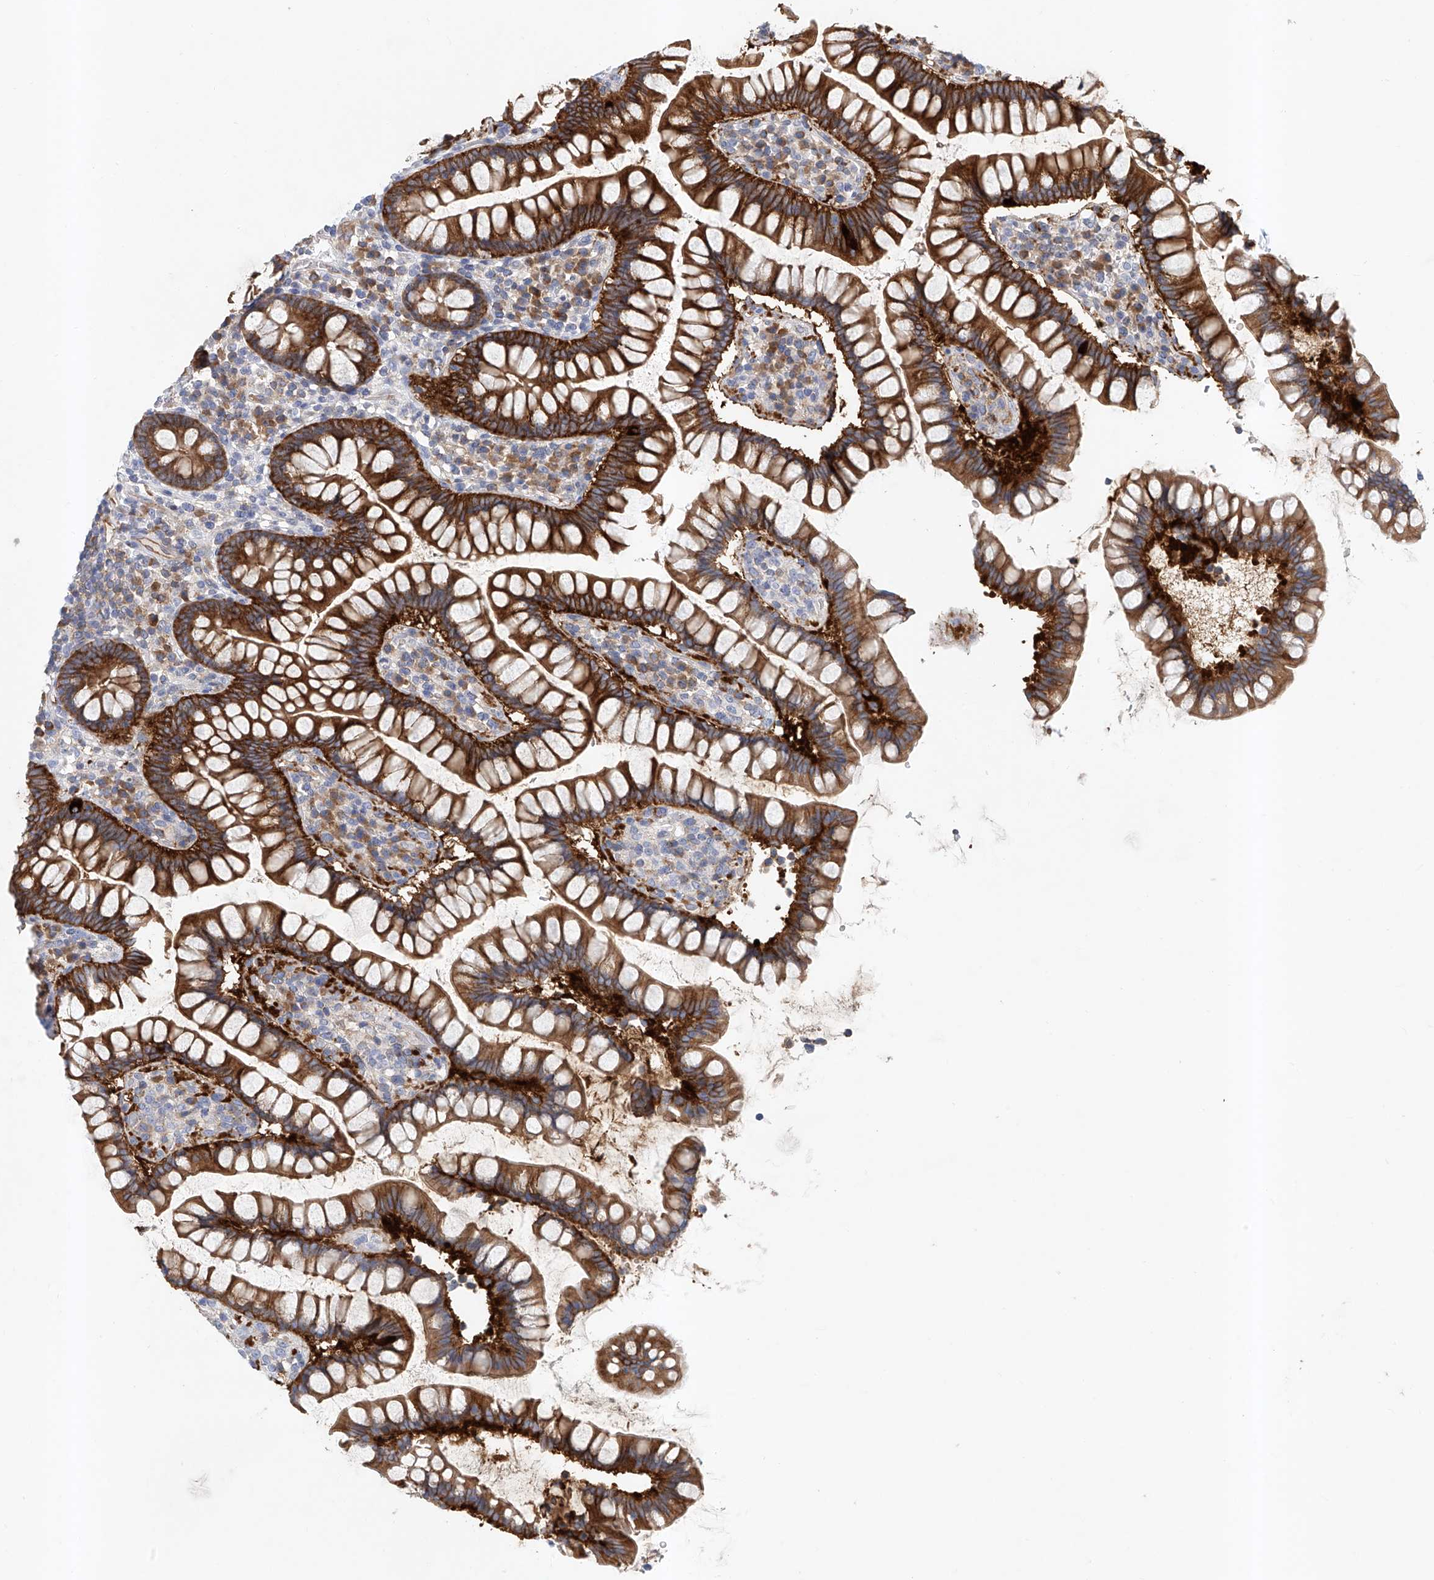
{"staining": {"intensity": "weak", "quantity": ">75%", "location": "cytoplasmic/membranous"}, "tissue": "colon", "cell_type": "Endothelial cells", "image_type": "normal", "snomed": [{"axis": "morphology", "description": "Normal tissue, NOS"}, {"axis": "topography", "description": "Colon"}], "caption": "Immunohistochemical staining of normal colon demonstrates weak cytoplasmic/membranous protein positivity in about >75% of endothelial cells.", "gene": "CARMIL1", "patient": {"sex": "female", "age": 79}}